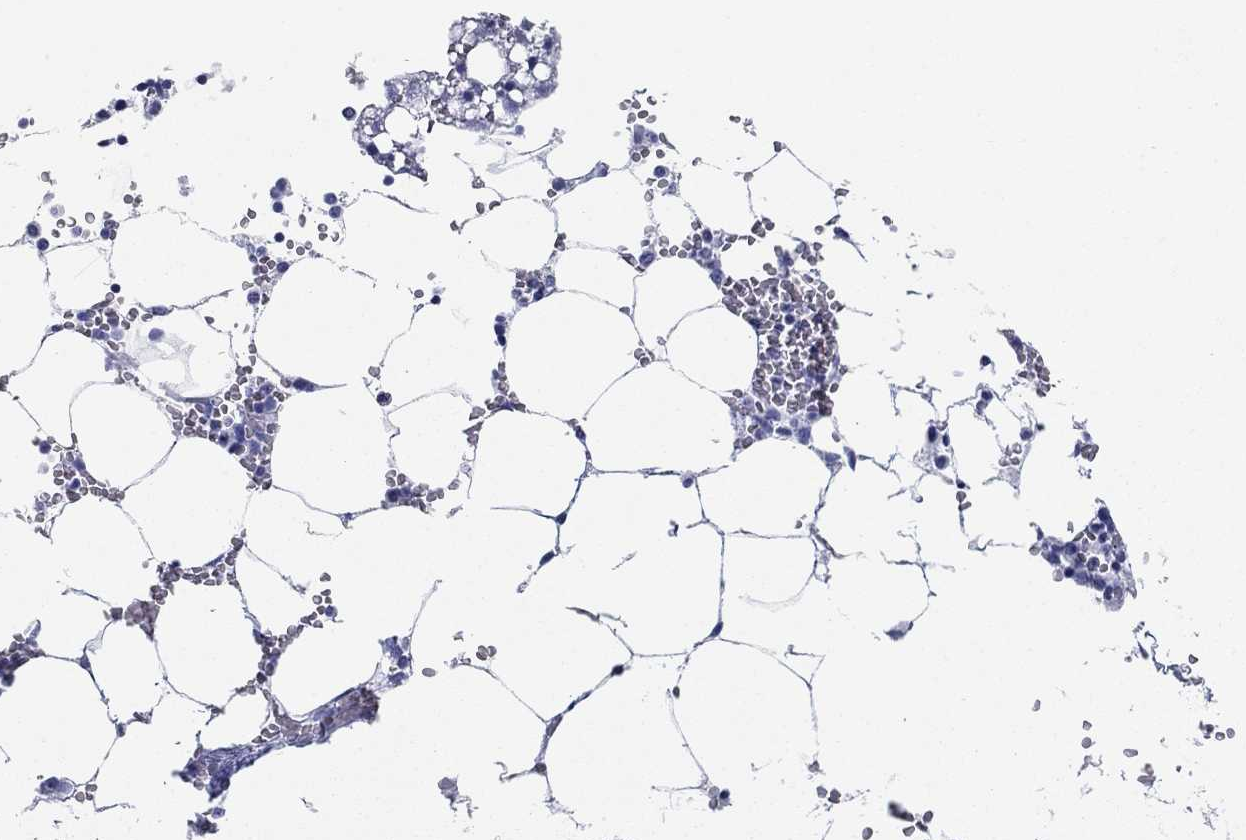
{"staining": {"intensity": "negative", "quantity": "none", "location": "none"}, "tissue": "bone marrow", "cell_type": "Hematopoietic cells", "image_type": "normal", "snomed": [{"axis": "morphology", "description": "Normal tissue, NOS"}, {"axis": "topography", "description": "Bone marrow"}], "caption": "Hematopoietic cells show no significant positivity in normal bone marrow. Brightfield microscopy of immunohistochemistry (IHC) stained with DAB (brown) and hematoxylin (blue), captured at high magnification.", "gene": "GPC1", "patient": {"sex": "female", "age": 64}}